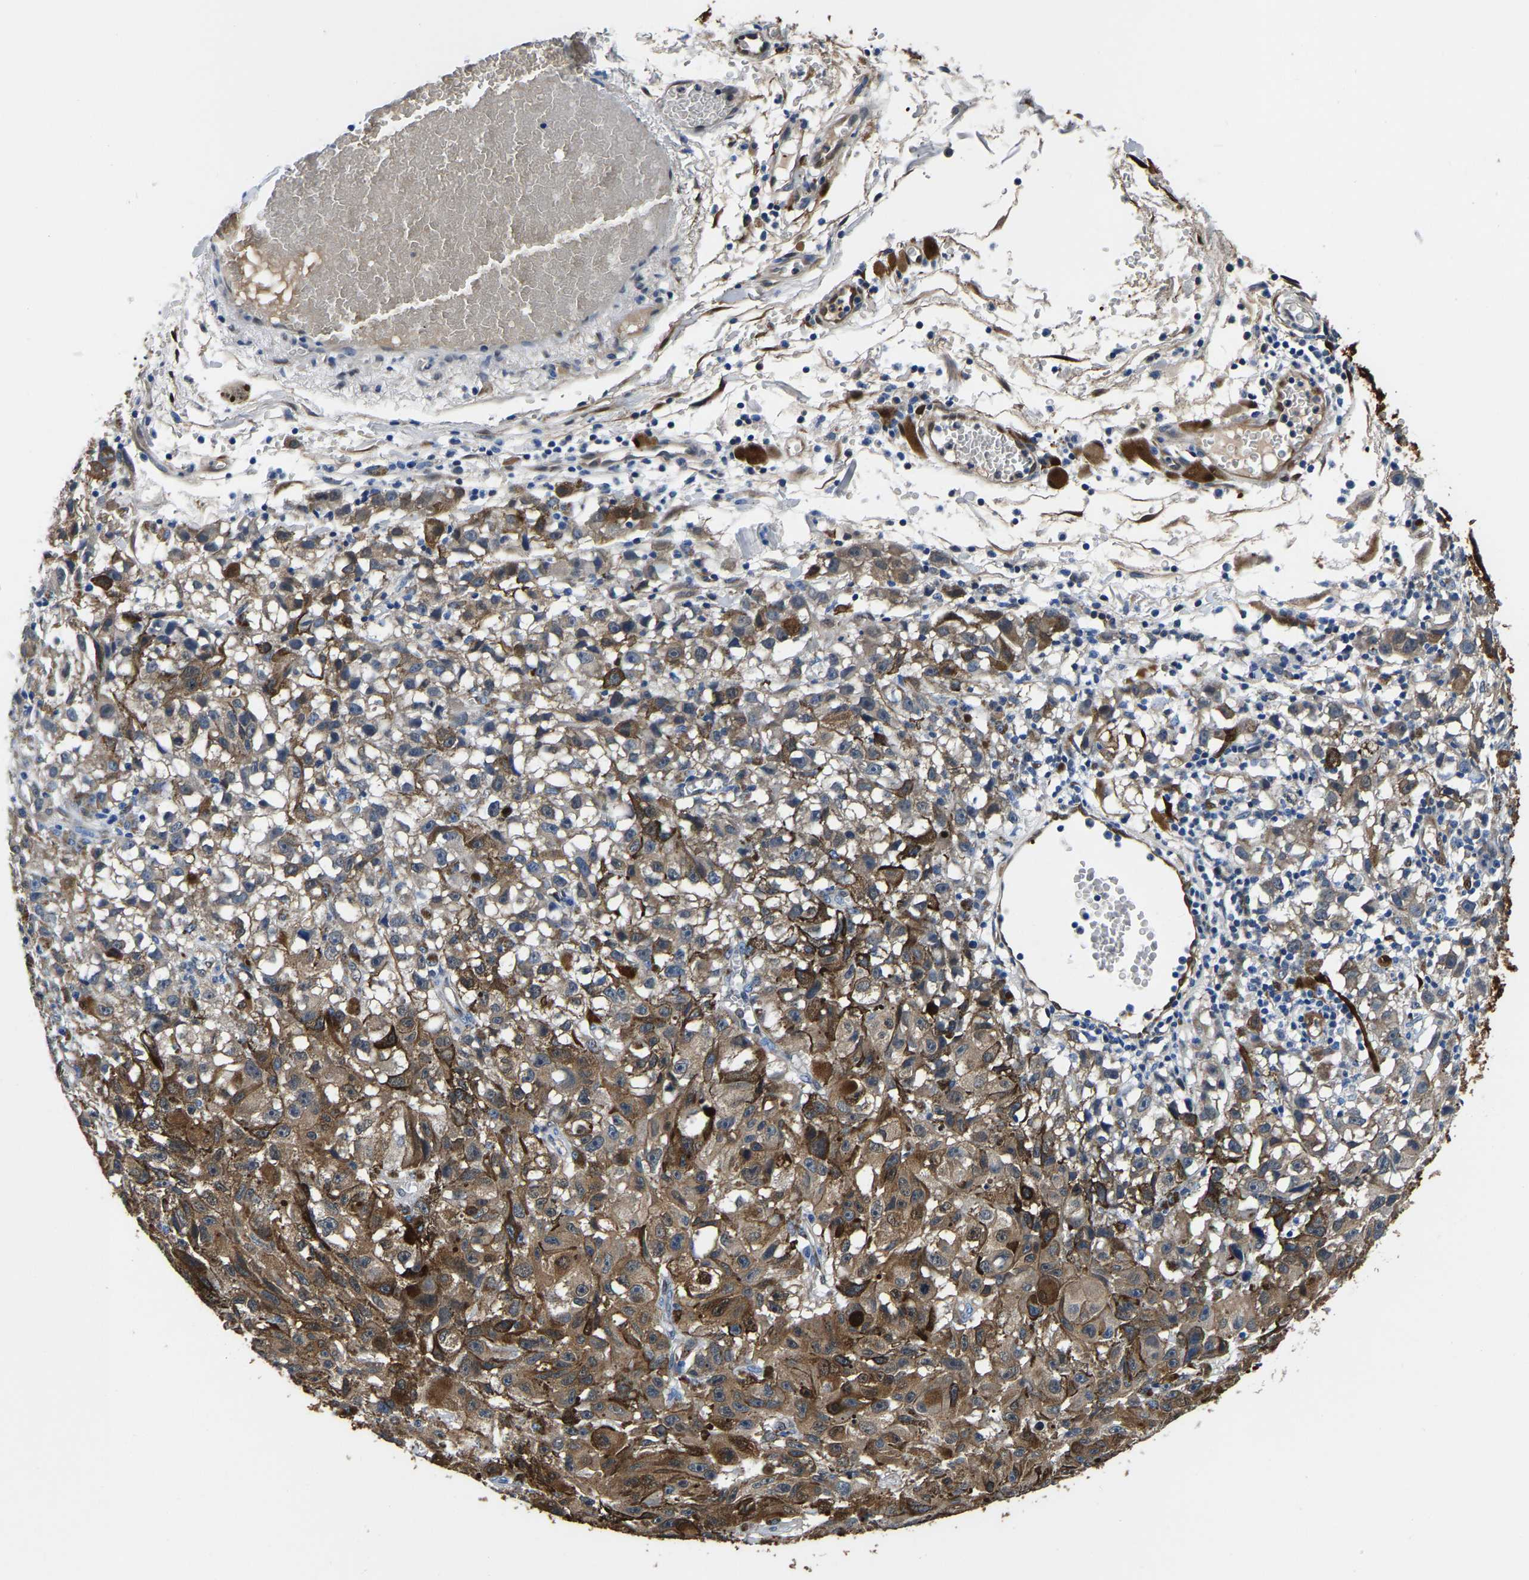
{"staining": {"intensity": "moderate", "quantity": ">75%", "location": "cytoplasmic/membranous,nuclear"}, "tissue": "melanoma", "cell_type": "Tumor cells", "image_type": "cancer", "snomed": [{"axis": "morphology", "description": "Malignant melanoma, NOS"}, {"axis": "topography", "description": "Skin"}], "caption": "High-magnification brightfield microscopy of malignant melanoma stained with DAB (3,3'-diaminobenzidine) (brown) and counterstained with hematoxylin (blue). tumor cells exhibit moderate cytoplasmic/membranous and nuclear positivity is present in approximately>75% of cells.", "gene": "S100A13", "patient": {"sex": "female", "age": 104}}